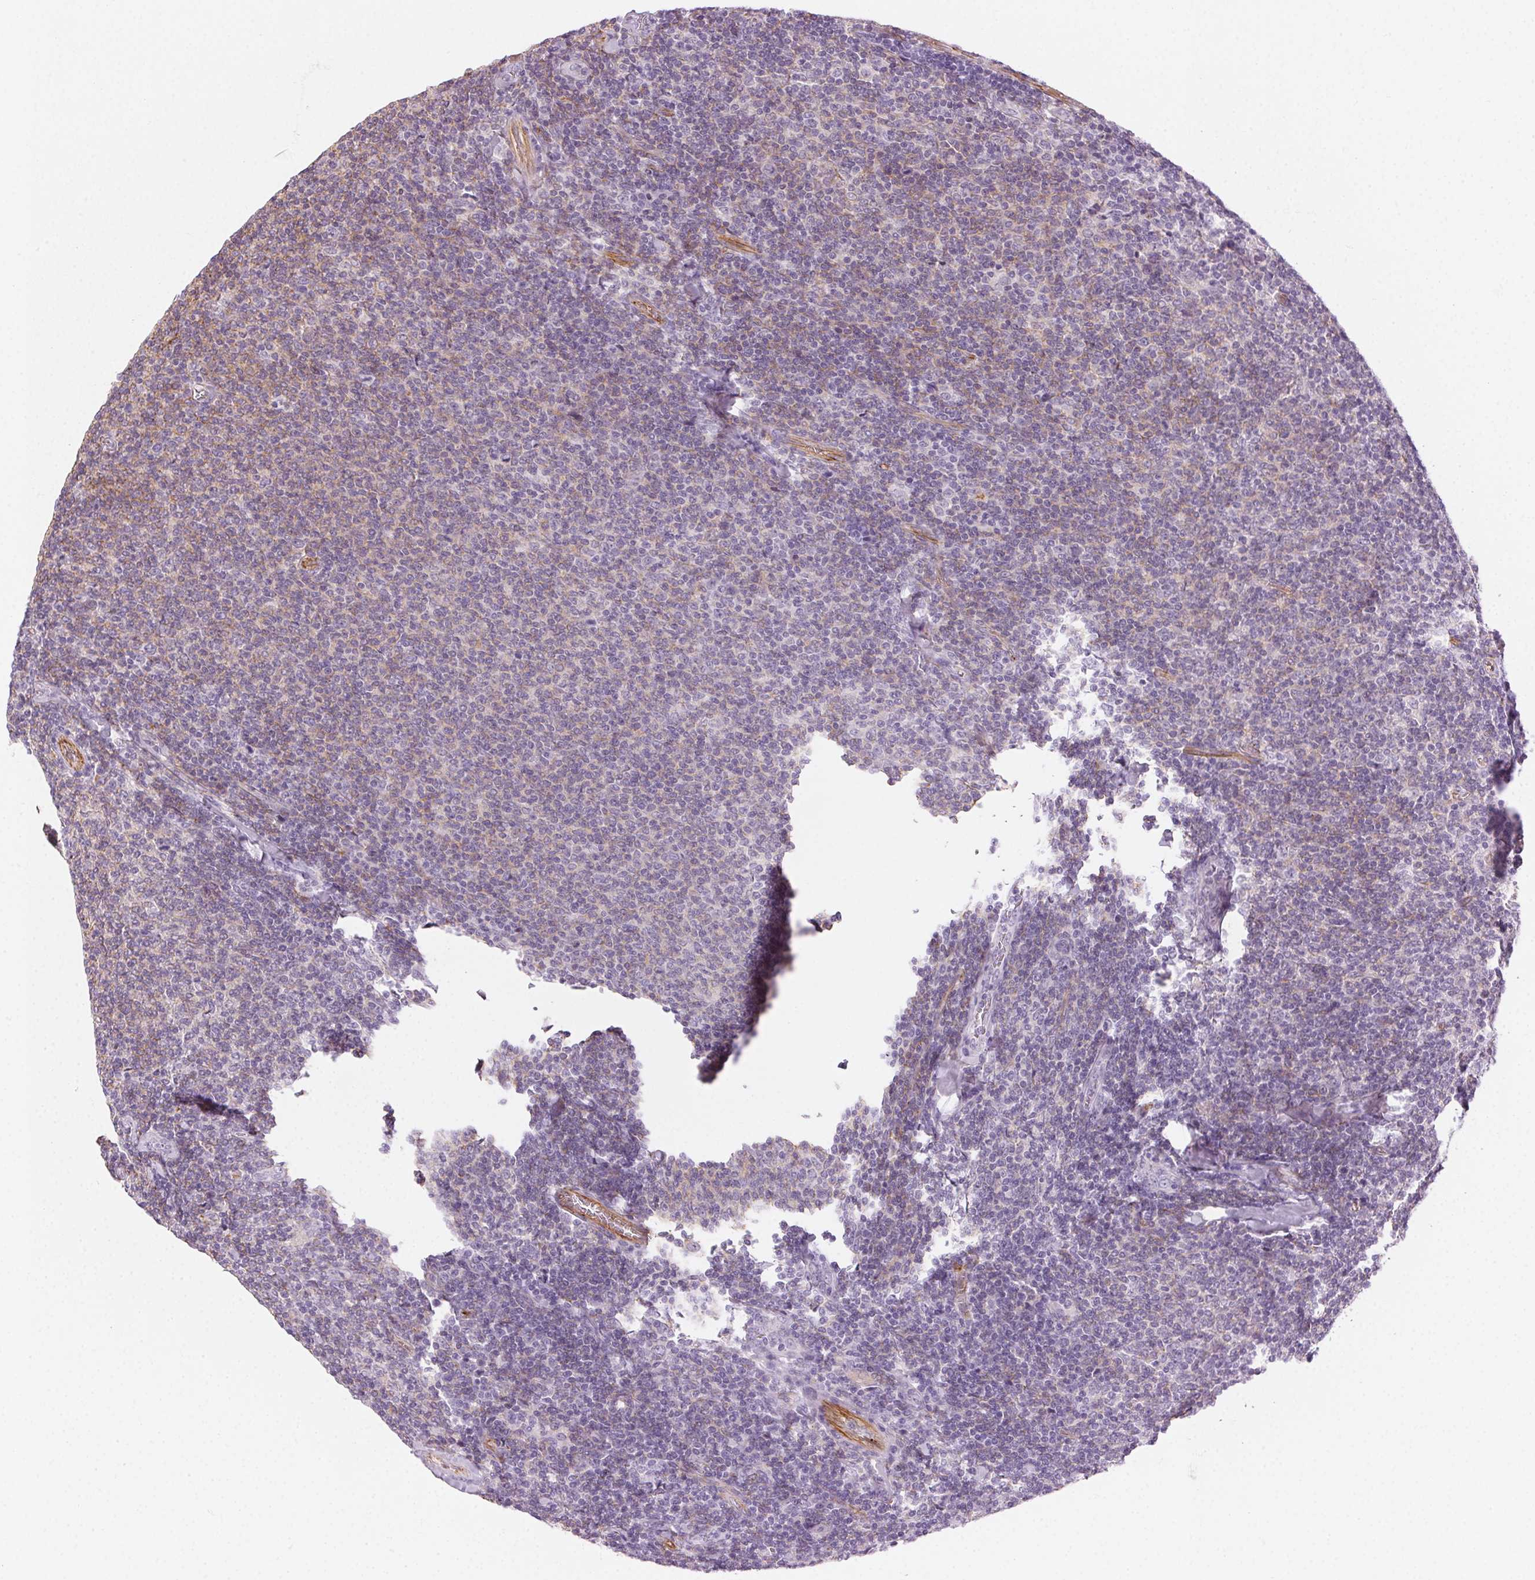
{"staining": {"intensity": "weak", "quantity": "25%-75%", "location": "cytoplasmic/membranous"}, "tissue": "lymphoma", "cell_type": "Tumor cells", "image_type": "cancer", "snomed": [{"axis": "morphology", "description": "Malignant lymphoma, non-Hodgkin's type, Low grade"}, {"axis": "topography", "description": "Lymph node"}], "caption": "Immunohistochemistry (IHC) of low-grade malignant lymphoma, non-Hodgkin's type demonstrates low levels of weak cytoplasmic/membranous positivity in about 25%-75% of tumor cells. (DAB = brown stain, brightfield microscopy at high magnification).", "gene": "AIF1L", "patient": {"sex": "male", "age": 52}}